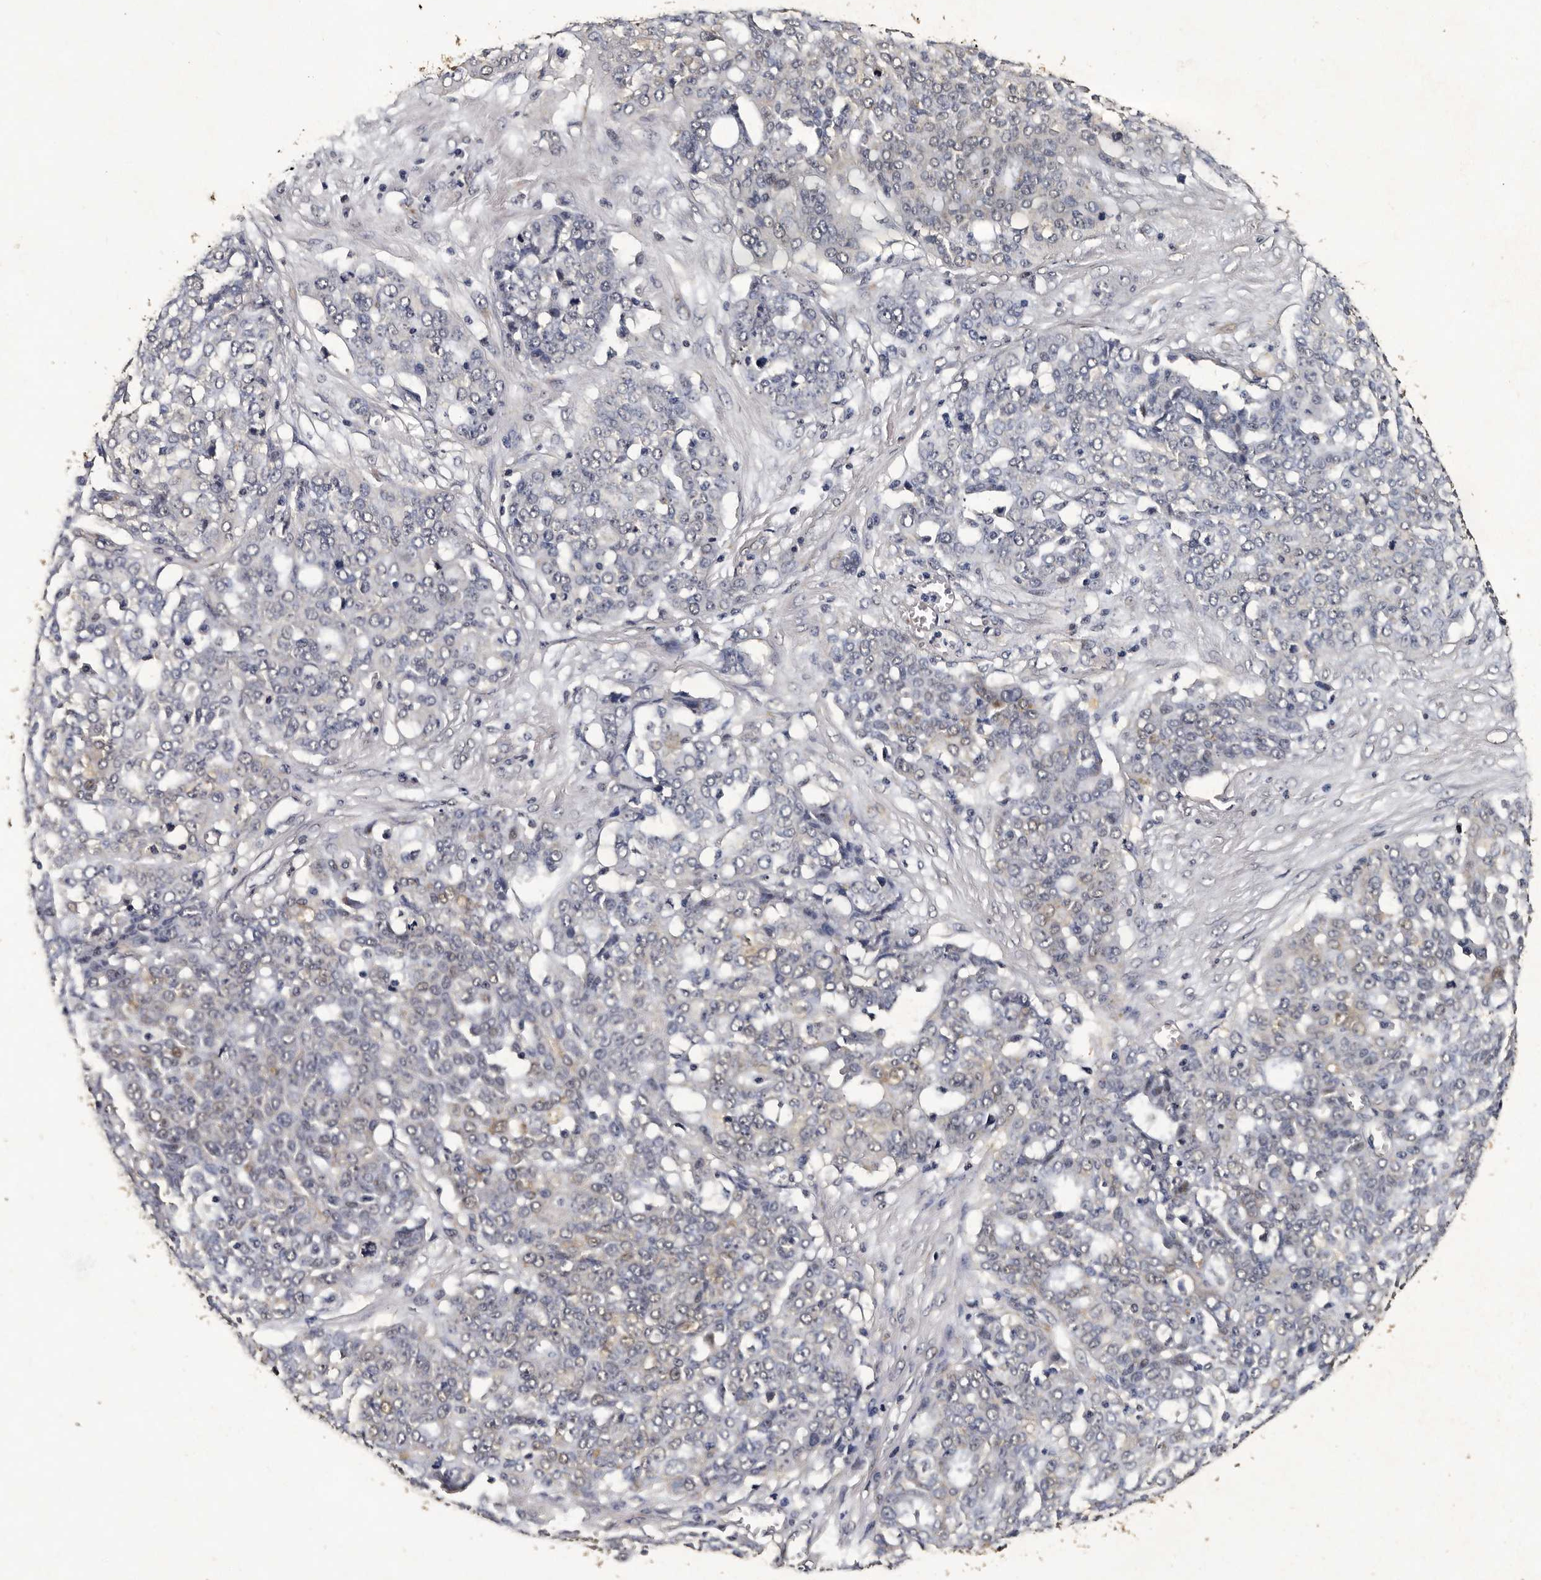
{"staining": {"intensity": "weak", "quantity": "<25%", "location": "cytoplasmic/membranous"}, "tissue": "ovarian cancer", "cell_type": "Tumor cells", "image_type": "cancer", "snomed": [{"axis": "morphology", "description": "Cystadenocarcinoma, serous, NOS"}, {"axis": "topography", "description": "Soft tissue"}, {"axis": "topography", "description": "Ovary"}], "caption": "There is no significant expression in tumor cells of ovarian serous cystadenocarcinoma.", "gene": "CPNE3", "patient": {"sex": "female", "age": 57}}